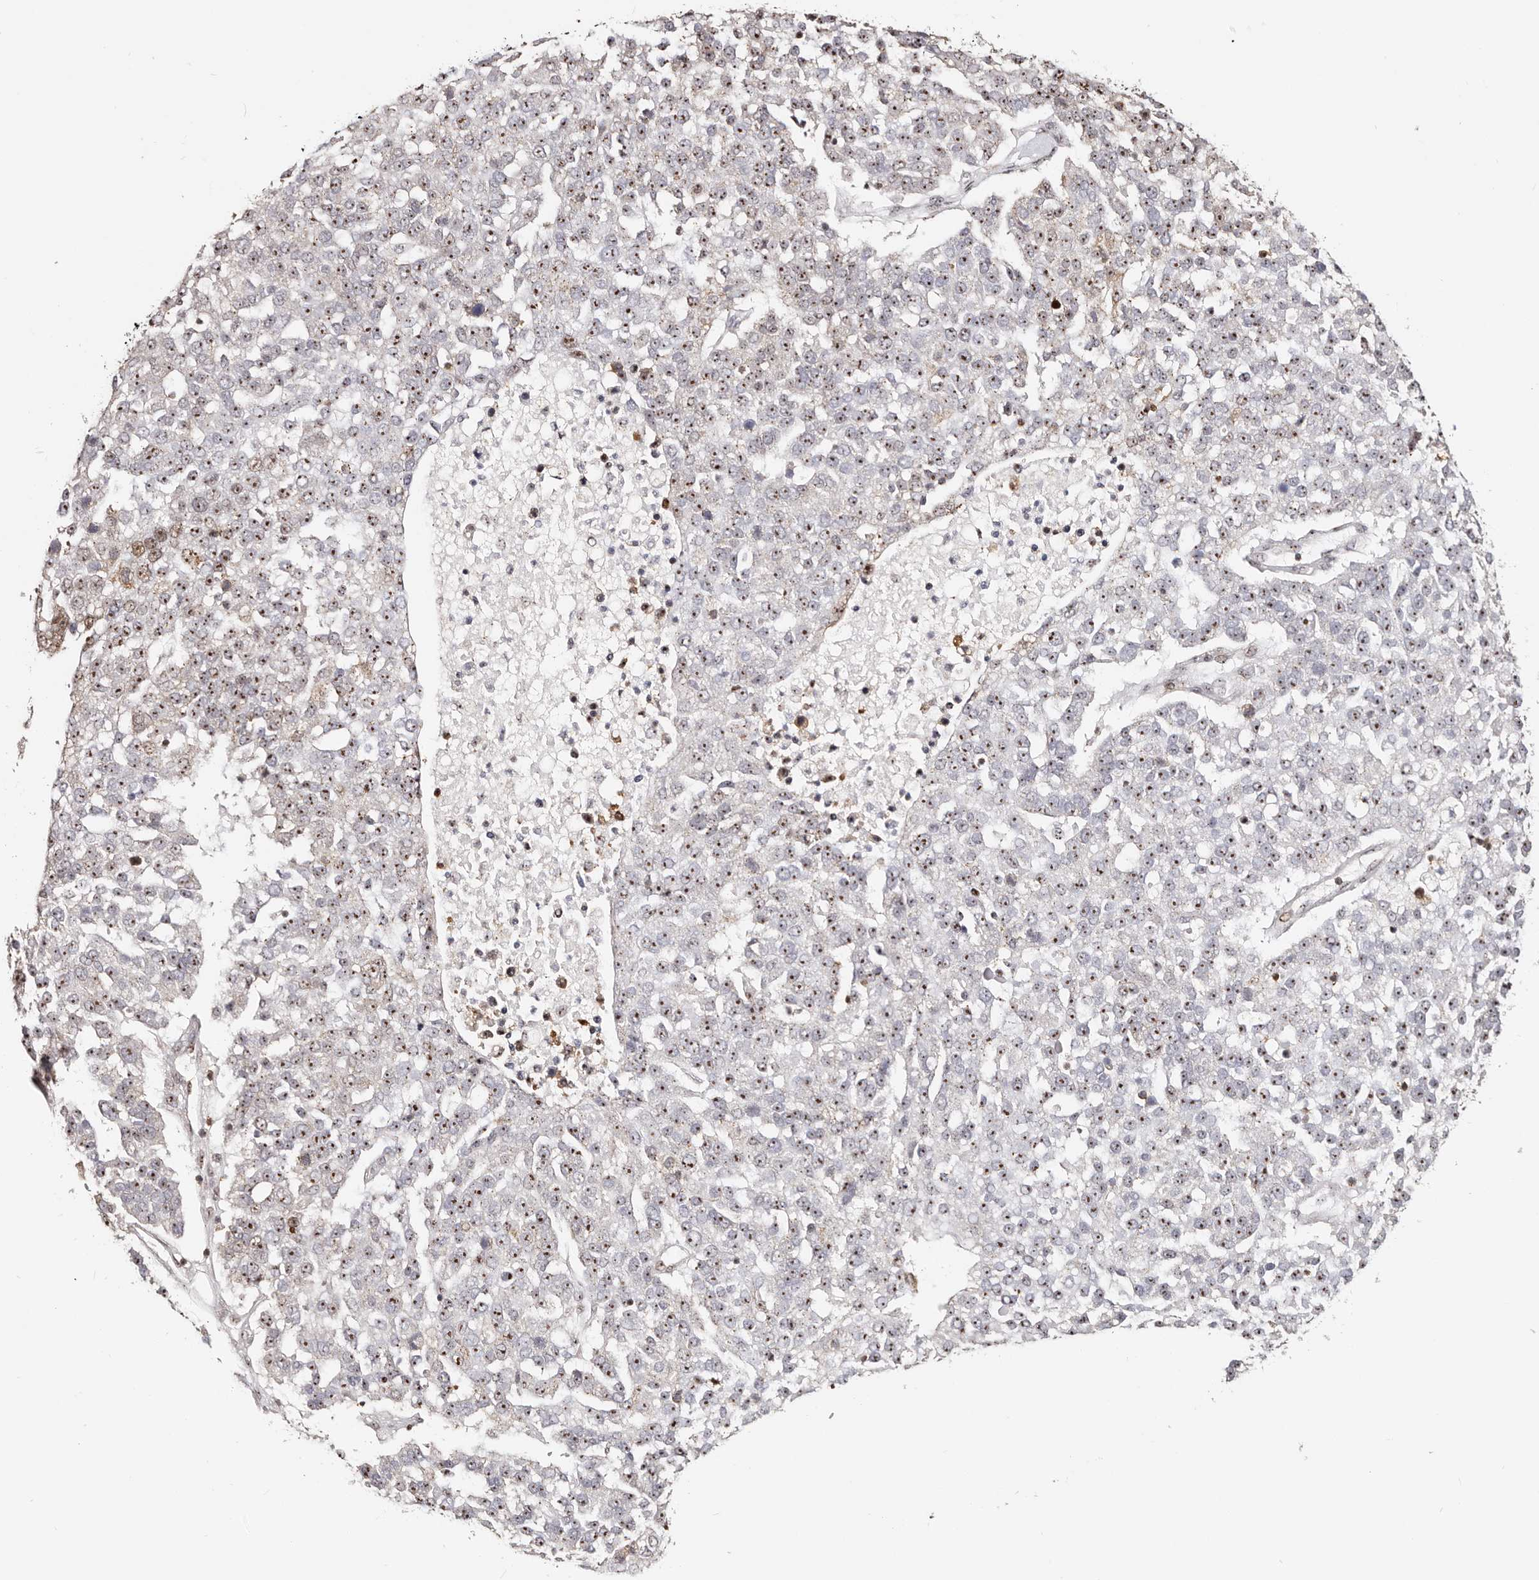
{"staining": {"intensity": "moderate", "quantity": ">75%", "location": "nuclear"}, "tissue": "pancreatic cancer", "cell_type": "Tumor cells", "image_type": "cancer", "snomed": [{"axis": "morphology", "description": "Adenocarcinoma, NOS"}, {"axis": "topography", "description": "Pancreas"}], "caption": "Pancreatic adenocarcinoma tissue exhibits moderate nuclear expression in approximately >75% of tumor cells (DAB (3,3'-diaminobenzidine) IHC with brightfield microscopy, high magnification).", "gene": "IQGAP3", "patient": {"sex": "female", "age": 61}}